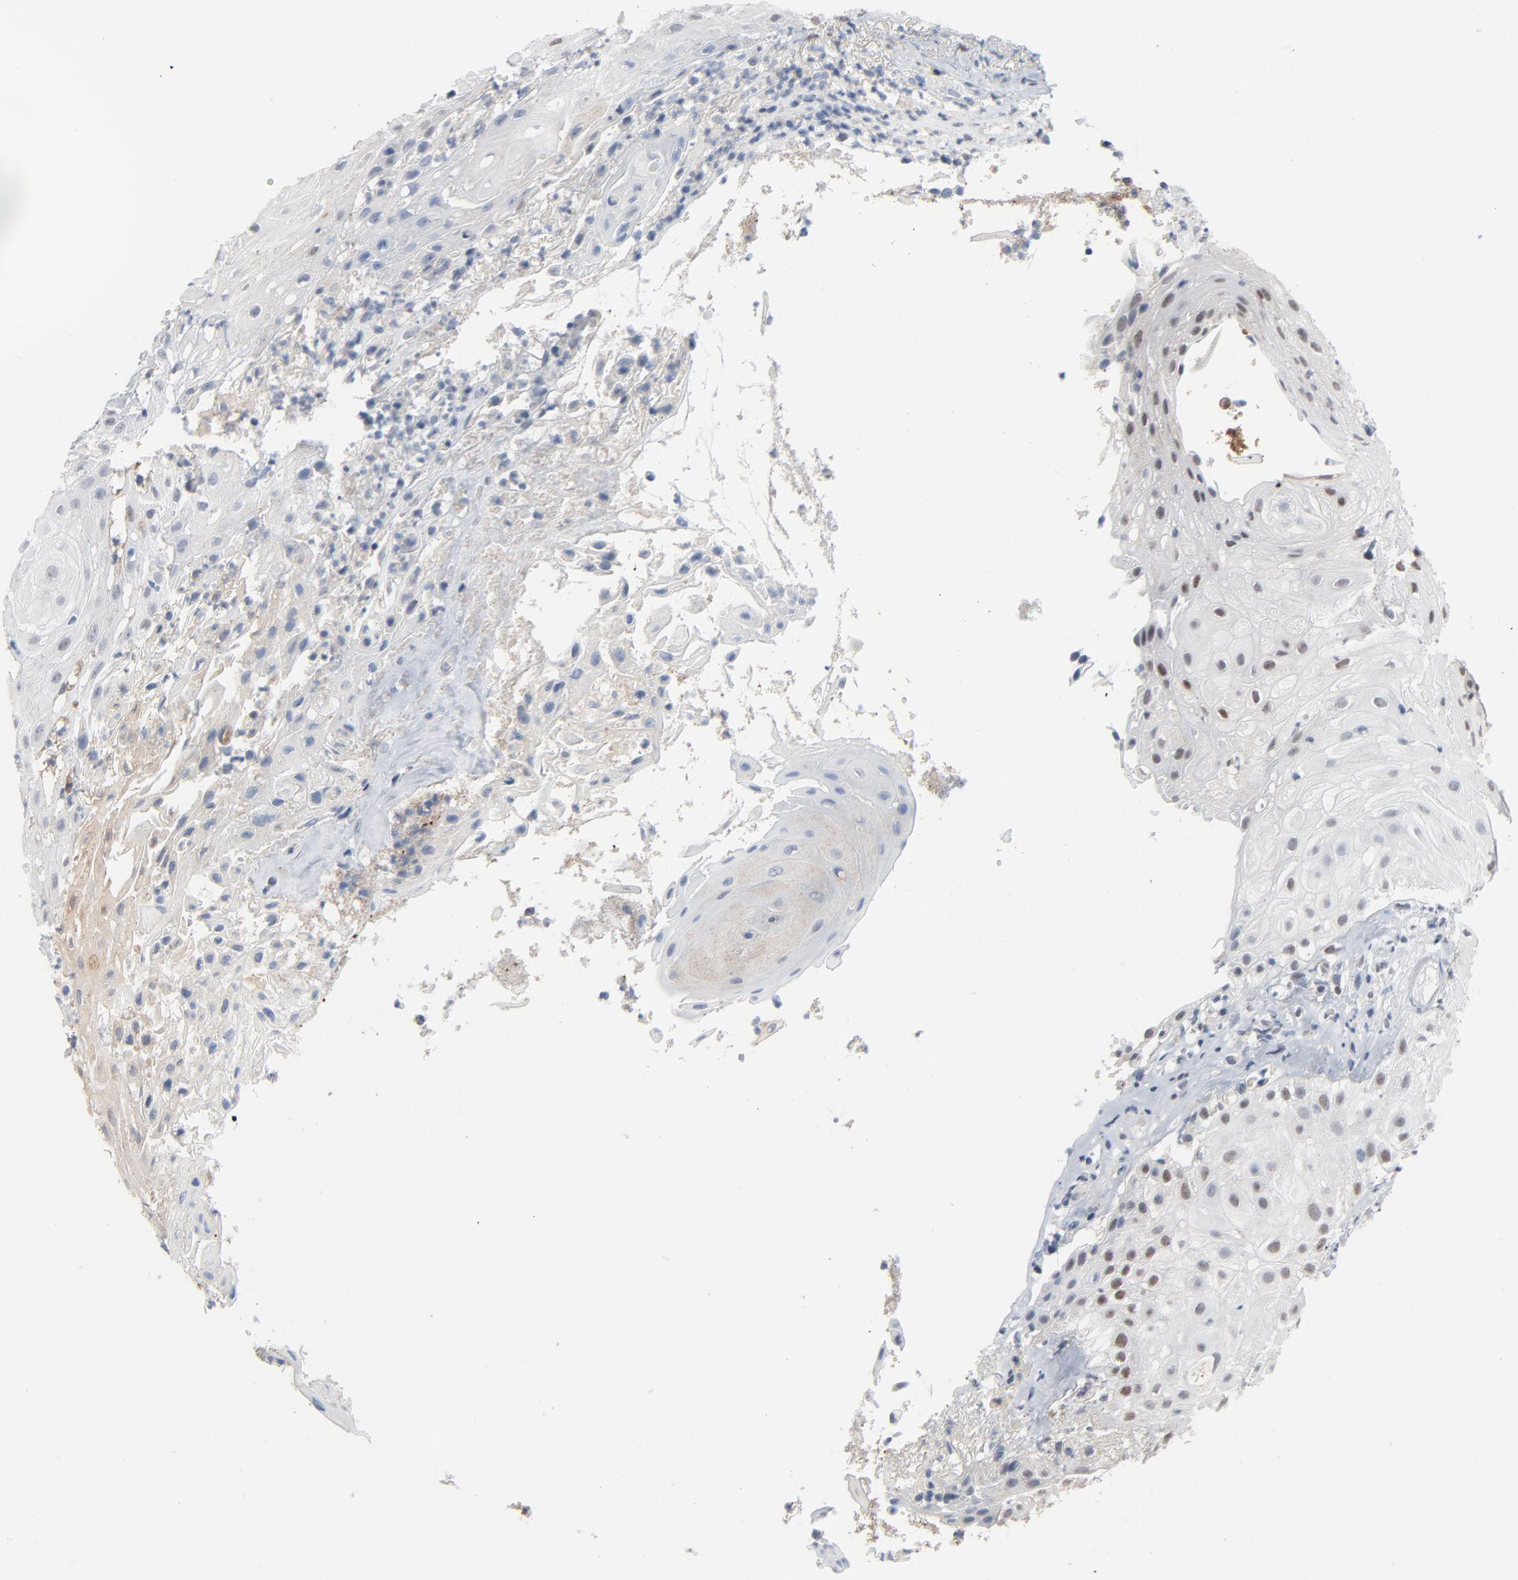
{"staining": {"intensity": "weak", "quantity": "<25%", "location": "nuclear"}, "tissue": "skin cancer", "cell_type": "Tumor cells", "image_type": "cancer", "snomed": [{"axis": "morphology", "description": "Squamous cell carcinoma, NOS"}, {"axis": "topography", "description": "Skin"}], "caption": "The photomicrograph reveals no staining of tumor cells in skin cancer (squamous cell carcinoma). (DAB IHC with hematoxylin counter stain).", "gene": "FOXP1", "patient": {"sex": "male", "age": 65}}